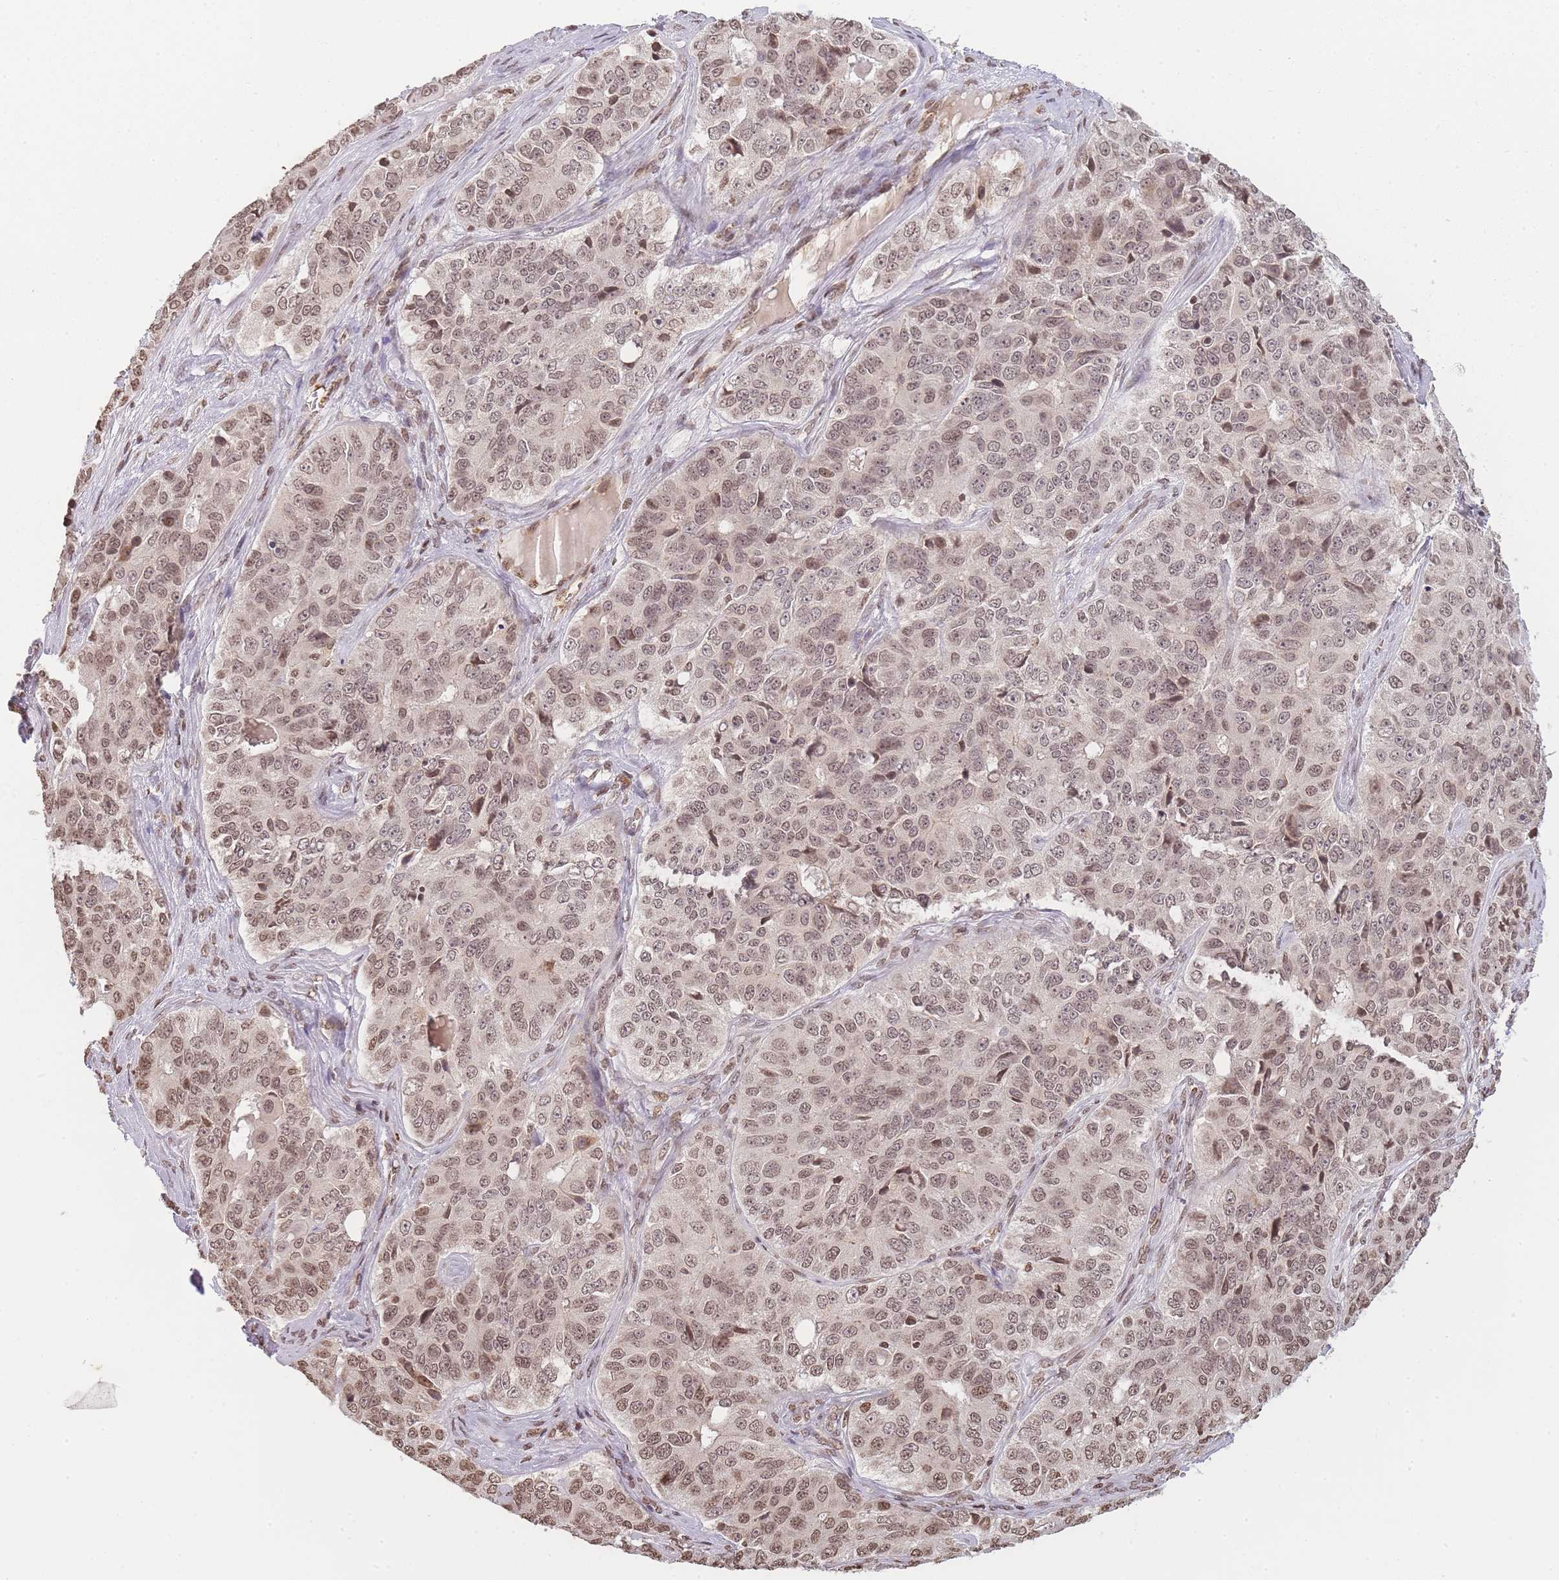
{"staining": {"intensity": "moderate", "quantity": ">75%", "location": "nuclear"}, "tissue": "ovarian cancer", "cell_type": "Tumor cells", "image_type": "cancer", "snomed": [{"axis": "morphology", "description": "Carcinoma, endometroid"}, {"axis": "topography", "description": "Ovary"}], "caption": "Ovarian cancer (endometroid carcinoma) stained with immunohistochemistry (IHC) shows moderate nuclear expression in about >75% of tumor cells.", "gene": "WWTR1", "patient": {"sex": "female", "age": 51}}